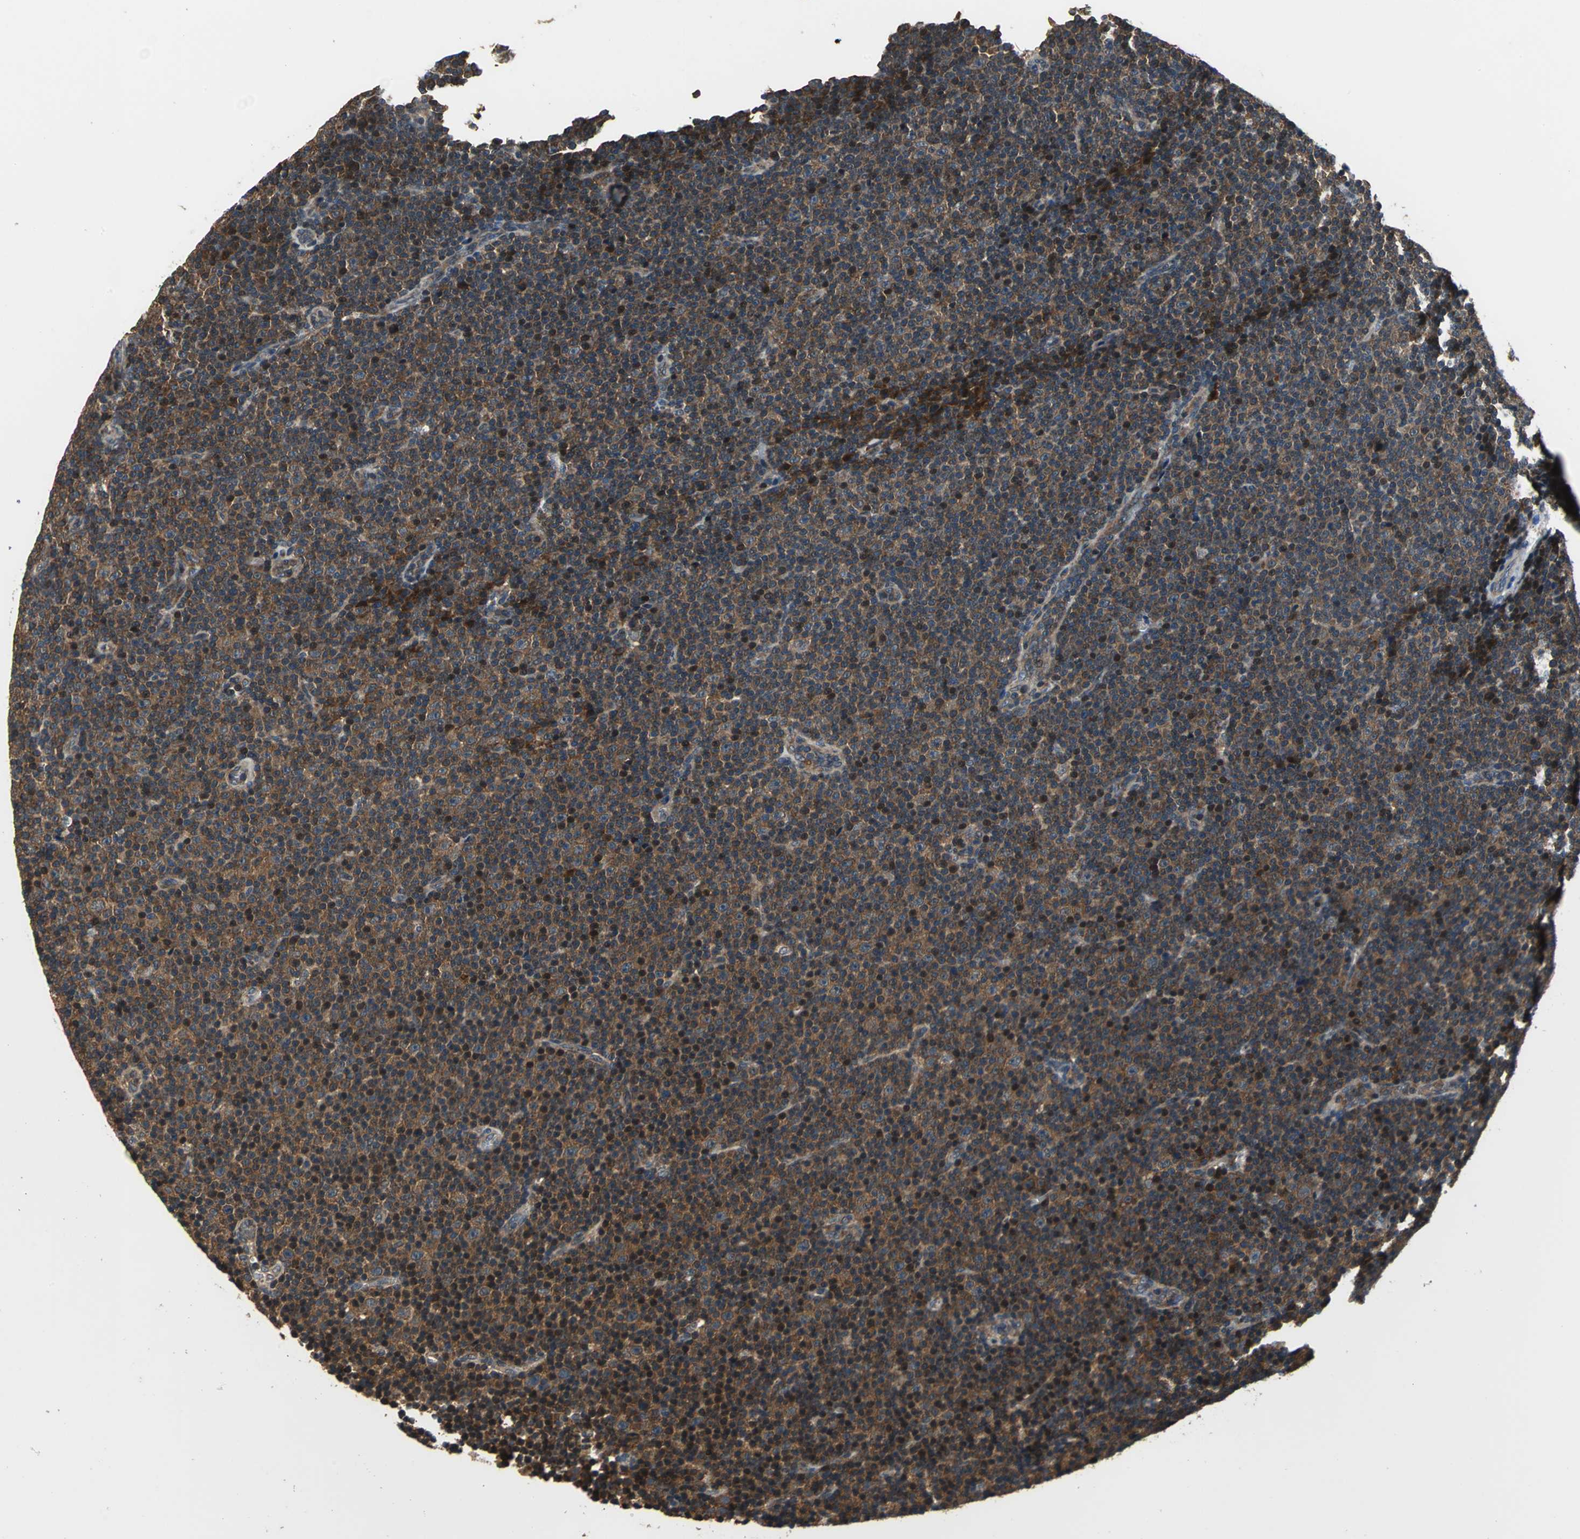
{"staining": {"intensity": "moderate", "quantity": ">75%", "location": "cytoplasmic/membranous"}, "tissue": "lymphoma", "cell_type": "Tumor cells", "image_type": "cancer", "snomed": [{"axis": "morphology", "description": "Malignant lymphoma, non-Hodgkin's type, Low grade"}, {"axis": "topography", "description": "Lymph node"}], "caption": "IHC (DAB (3,3'-diaminobenzidine)) staining of human low-grade malignant lymphoma, non-Hodgkin's type displays moderate cytoplasmic/membranous protein expression in approximately >75% of tumor cells.", "gene": "EIF2B2", "patient": {"sex": "female", "age": 67}}